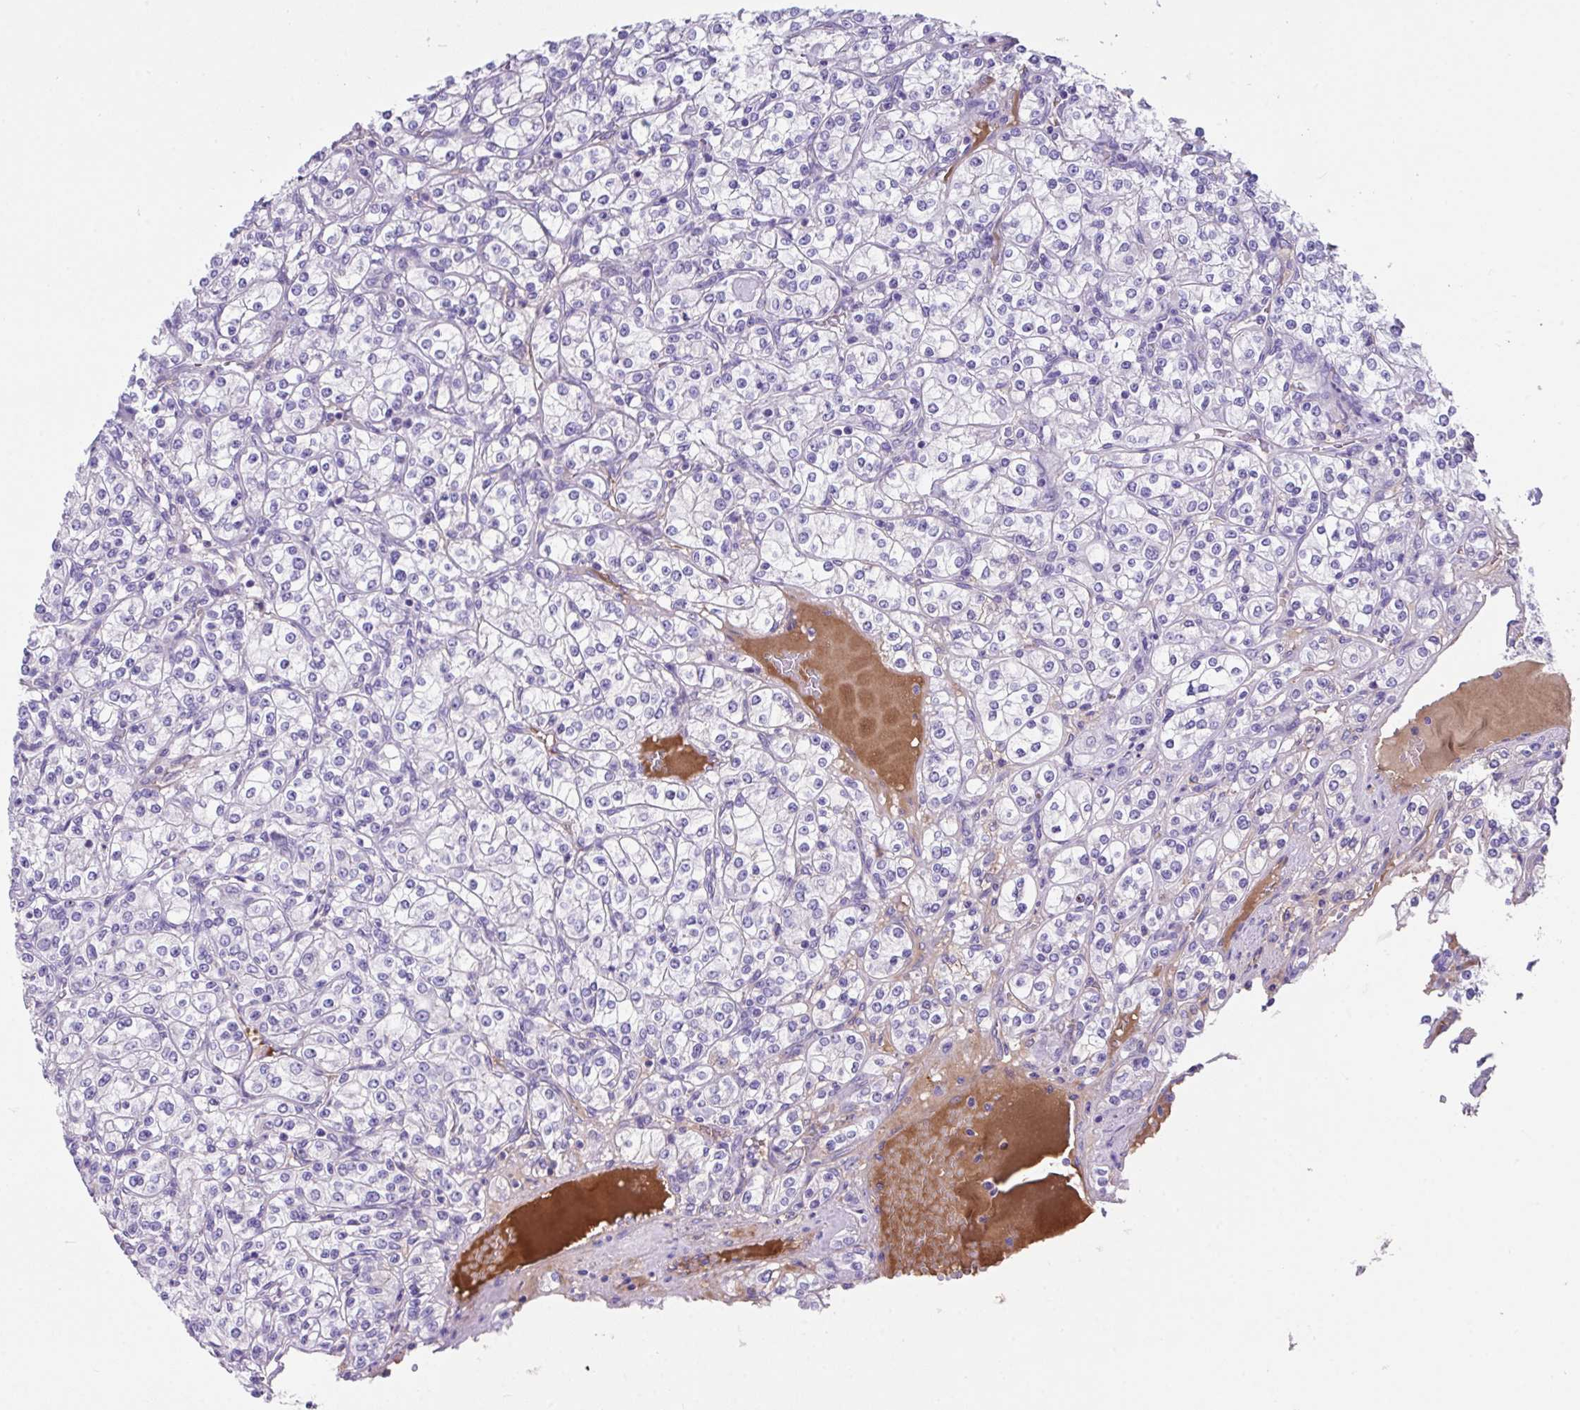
{"staining": {"intensity": "negative", "quantity": "none", "location": "none"}, "tissue": "renal cancer", "cell_type": "Tumor cells", "image_type": "cancer", "snomed": [{"axis": "morphology", "description": "Adenocarcinoma, NOS"}, {"axis": "topography", "description": "Kidney"}], "caption": "IHC image of neoplastic tissue: human renal adenocarcinoma stained with DAB (3,3'-diaminobenzidine) exhibits no significant protein expression in tumor cells.", "gene": "ZNF813", "patient": {"sex": "male", "age": 77}}